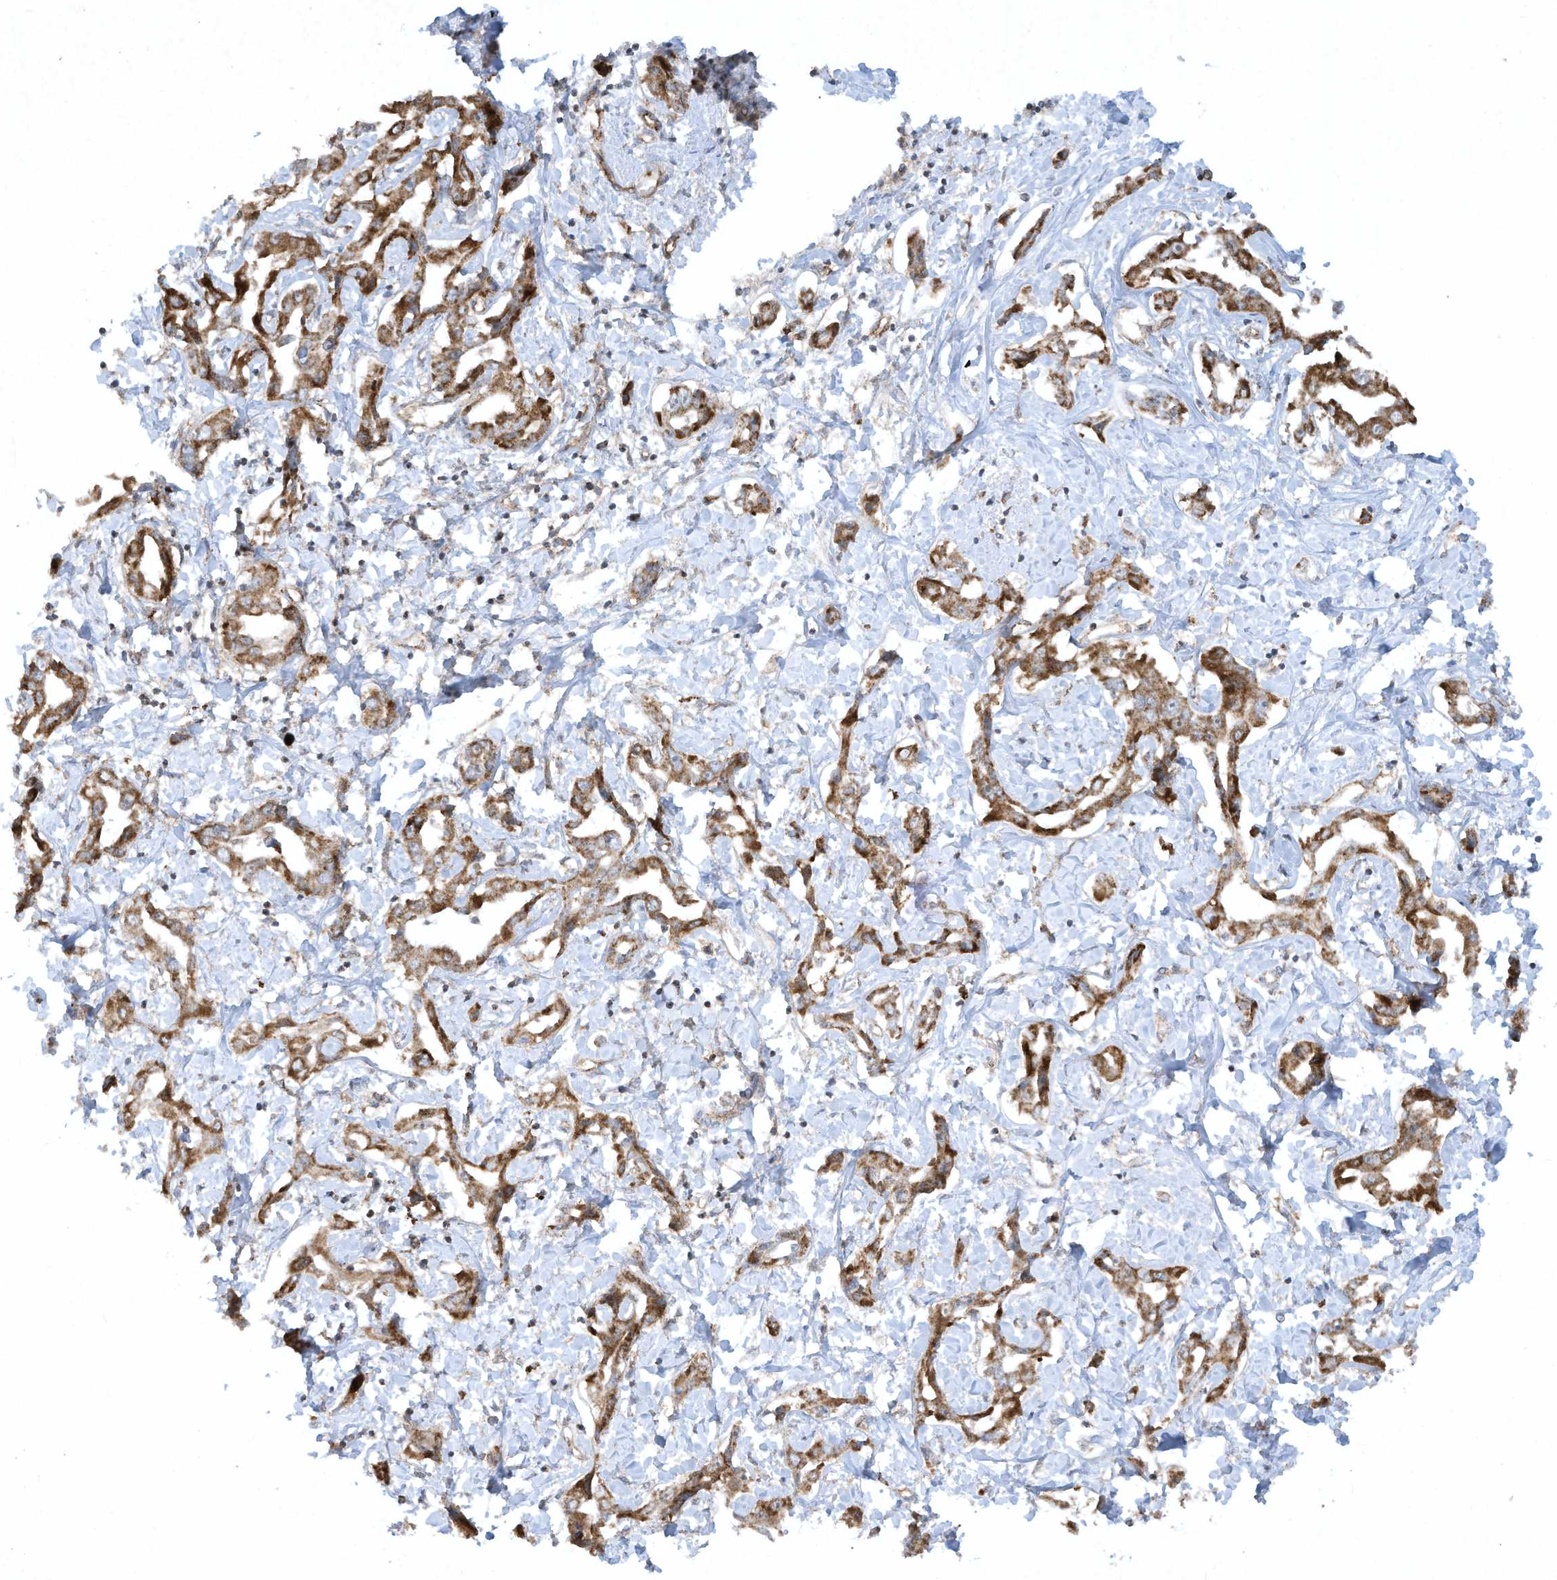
{"staining": {"intensity": "moderate", "quantity": ">75%", "location": "cytoplasmic/membranous"}, "tissue": "liver cancer", "cell_type": "Tumor cells", "image_type": "cancer", "snomed": [{"axis": "morphology", "description": "Cholangiocarcinoma"}, {"axis": "topography", "description": "Liver"}], "caption": "Immunohistochemistry (IHC) image of neoplastic tissue: liver cancer (cholangiocarcinoma) stained using IHC reveals medium levels of moderate protein expression localized specifically in the cytoplasmic/membranous of tumor cells, appearing as a cytoplasmic/membranous brown color.", "gene": "CHRNA4", "patient": {"sex": "male", "age": 59}}